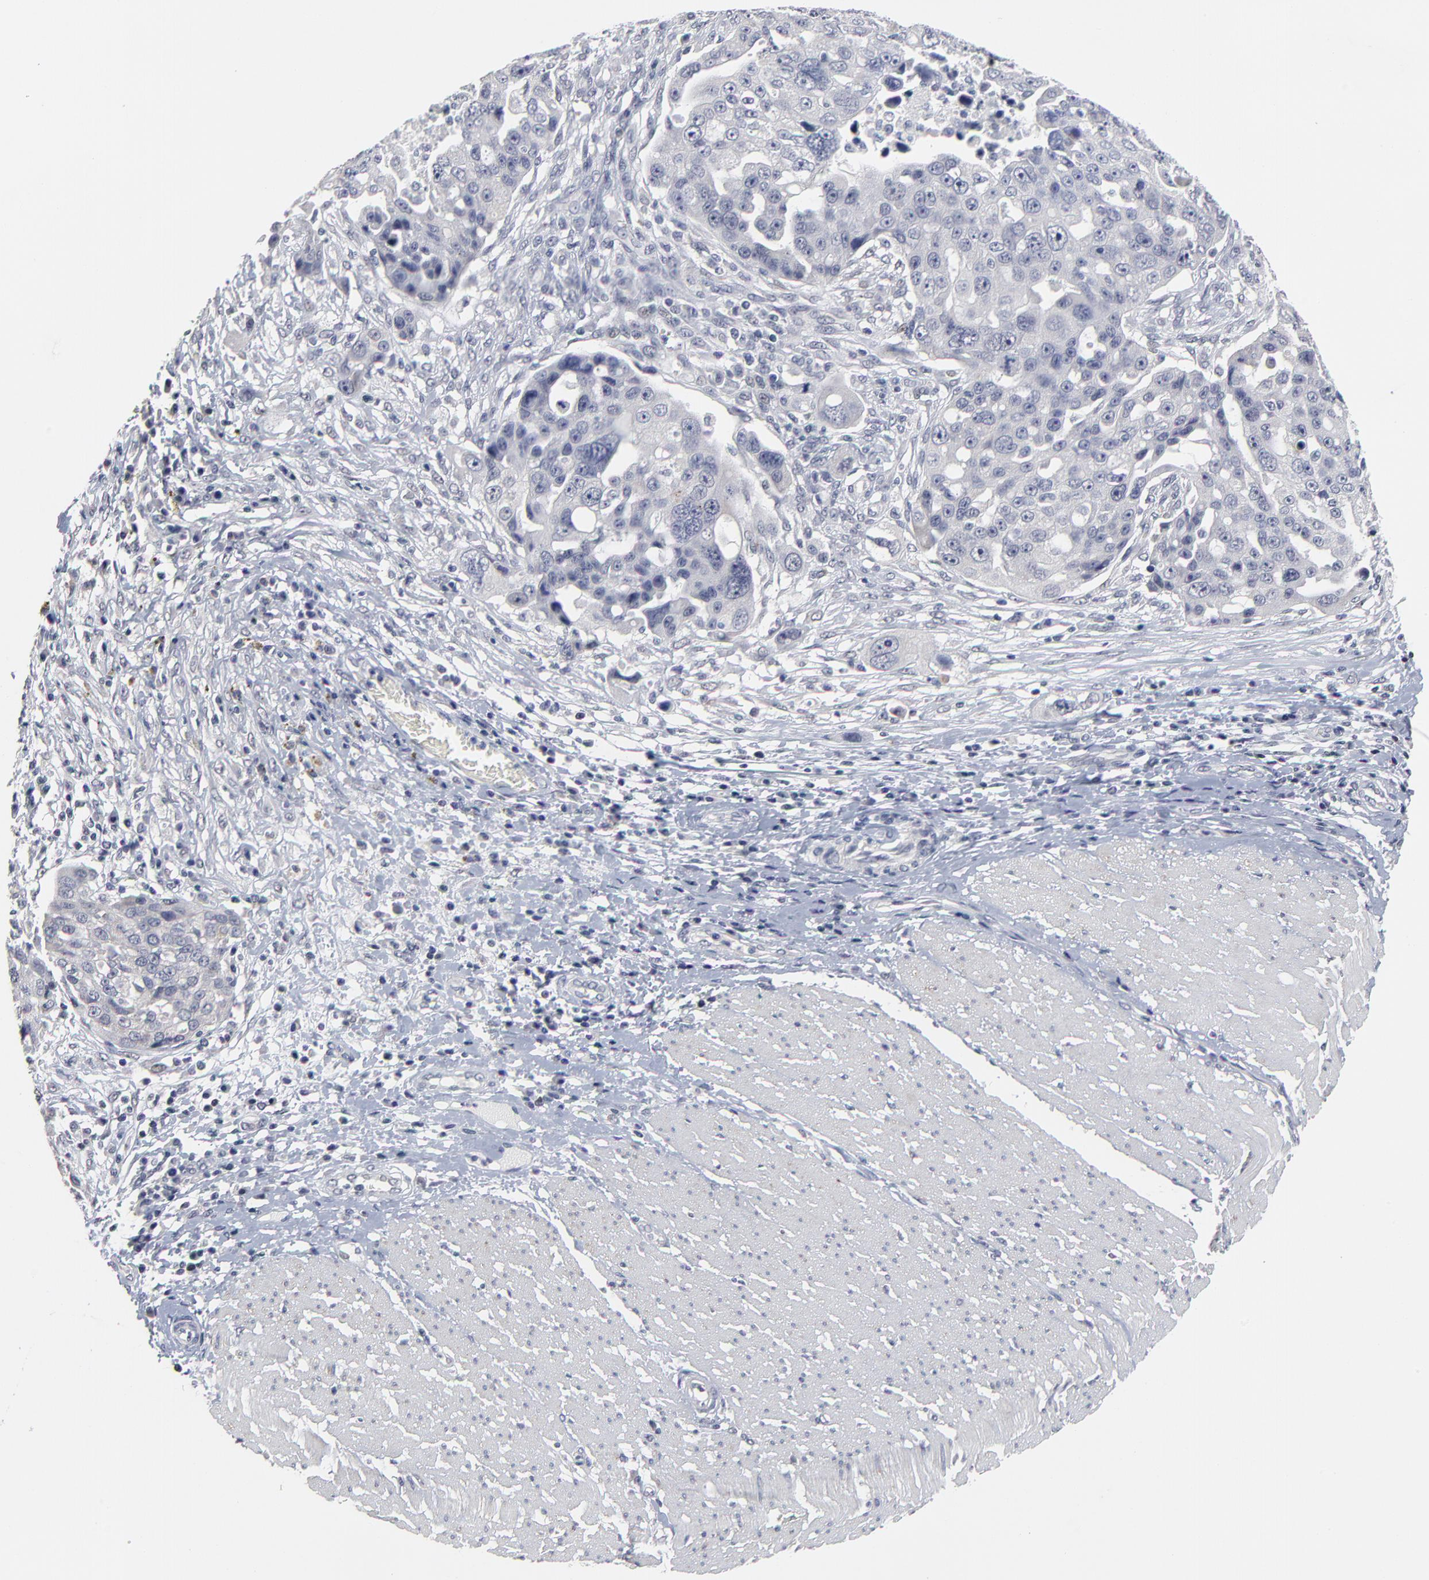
{"staining": {"intensity": "negative", "quantity": "none", "location": "none"}, "tissue": "ovarian cancer", "cell_type": "Tumor cells", "image_type": "cancer", "snomed": [{"axis": "morphology", "description": "Carcinoma, endometroid"}, {"axis": "topography", "description": "Ovary"}], "caption": "A photomicrograph of human endometroid carcinoma (ovarian) is negative for staining in tumor cells. (DAB immunohistochemistry visualized using brightfield microscopy, high magnification).", "gene": "MAGEA10", "patient": {"sex": "female", "age": 75}}